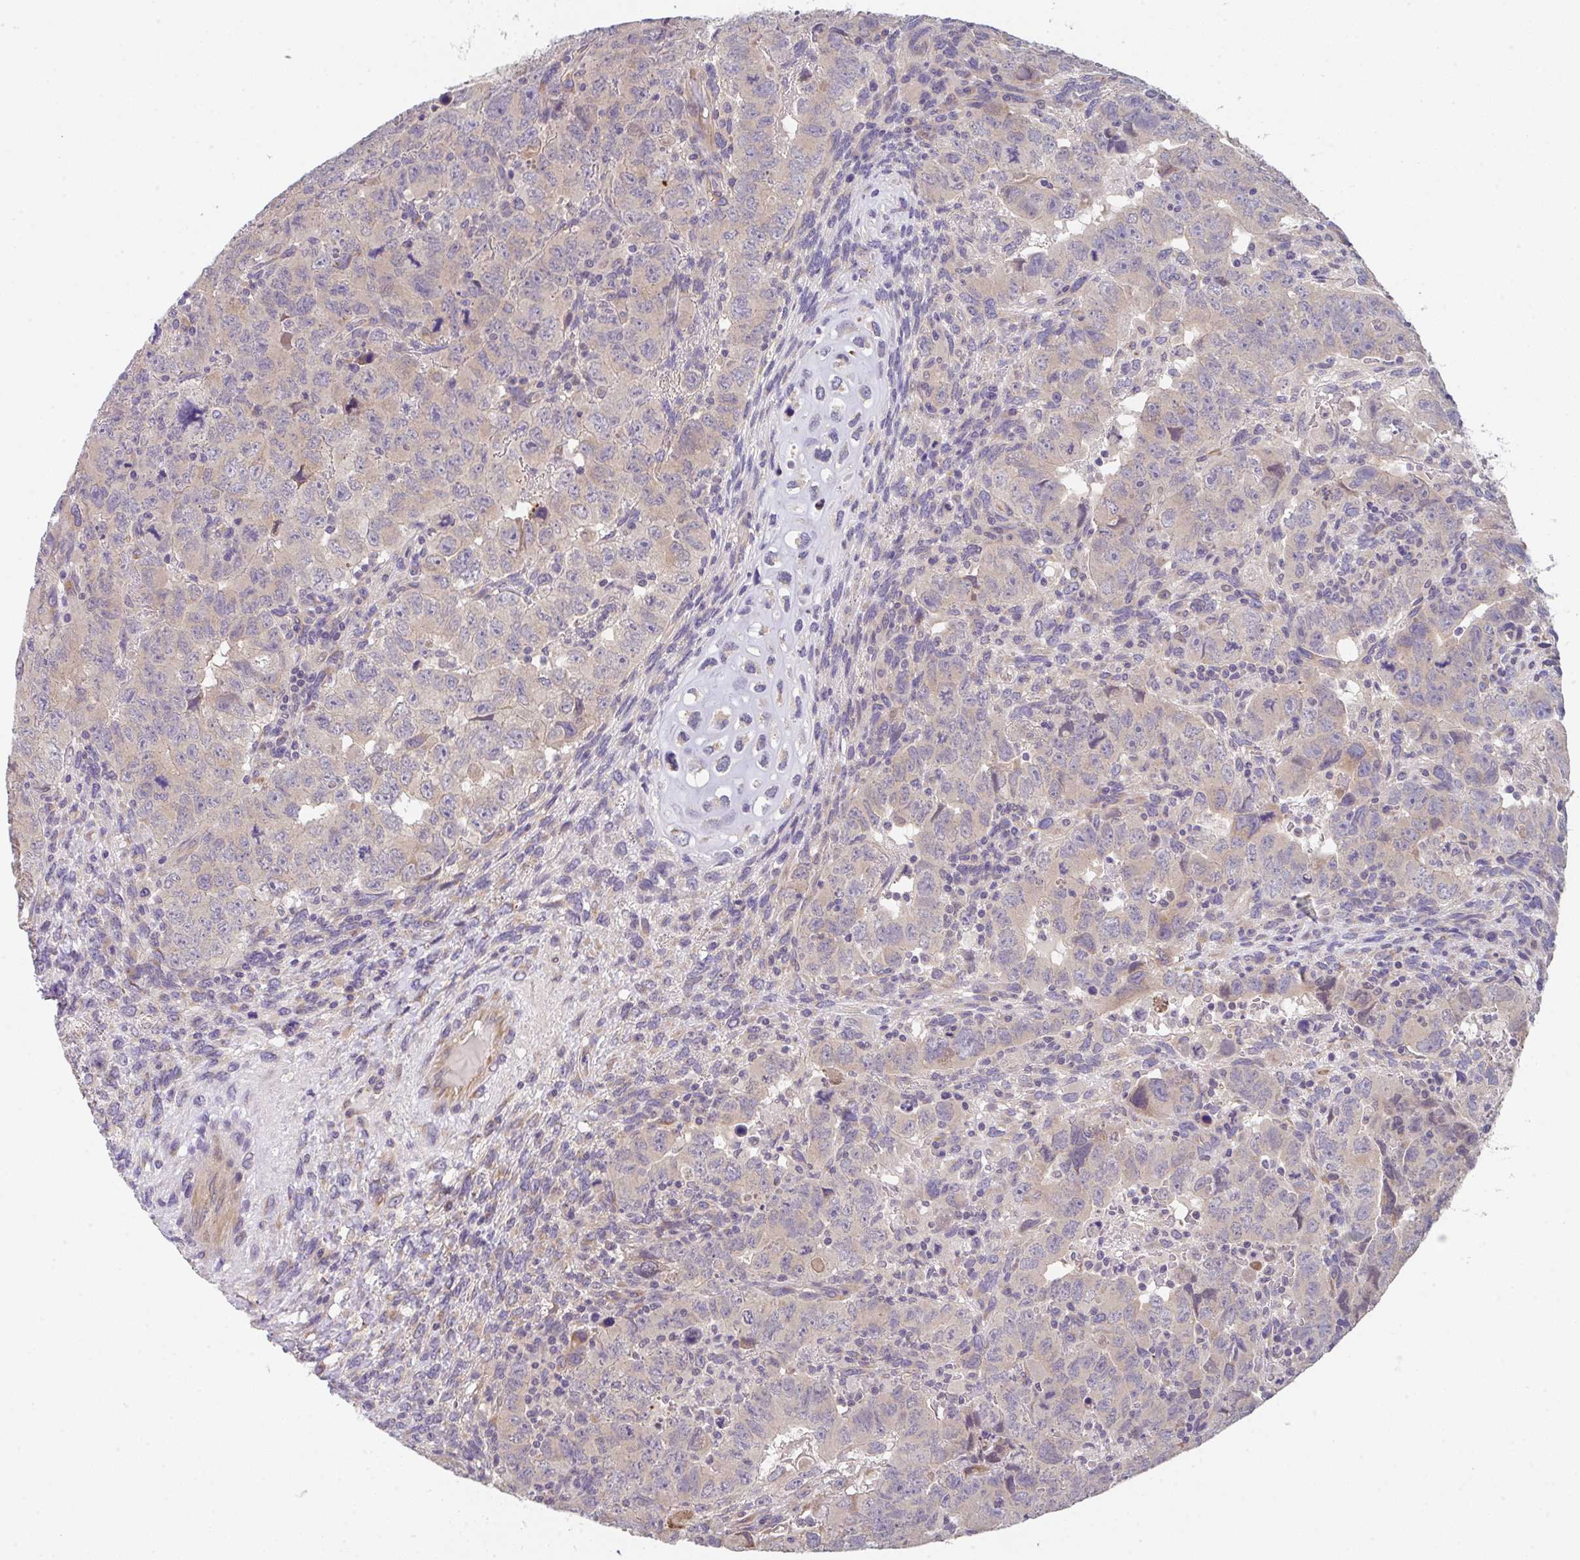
{"staining": {"intensity": "weak", "quantity": "<25%", "location": "cytoplasmic/membranous"}, "tissue": "testis cancer", "cell_type": "Tumor cells", "image_type": "cancer", "snomed": [{"axis": "morphology", "description": "Carcinoma, Embryonal, NOS"}, {"axis": "topography", "description": "Testis"}], "caption": "This image is of testis cancer stained with immunohistochemistry to label a protein in brown with the nuclei are counter-stained blue. There is no expression in tumor cells. Brightfield microscopy of immunohistochemistry stained with DAB (brown) and hematoxylin (blue), captured at high magnification.", "gene": "TSPAN31", "patient": {"sex": "male", "age": 24}}